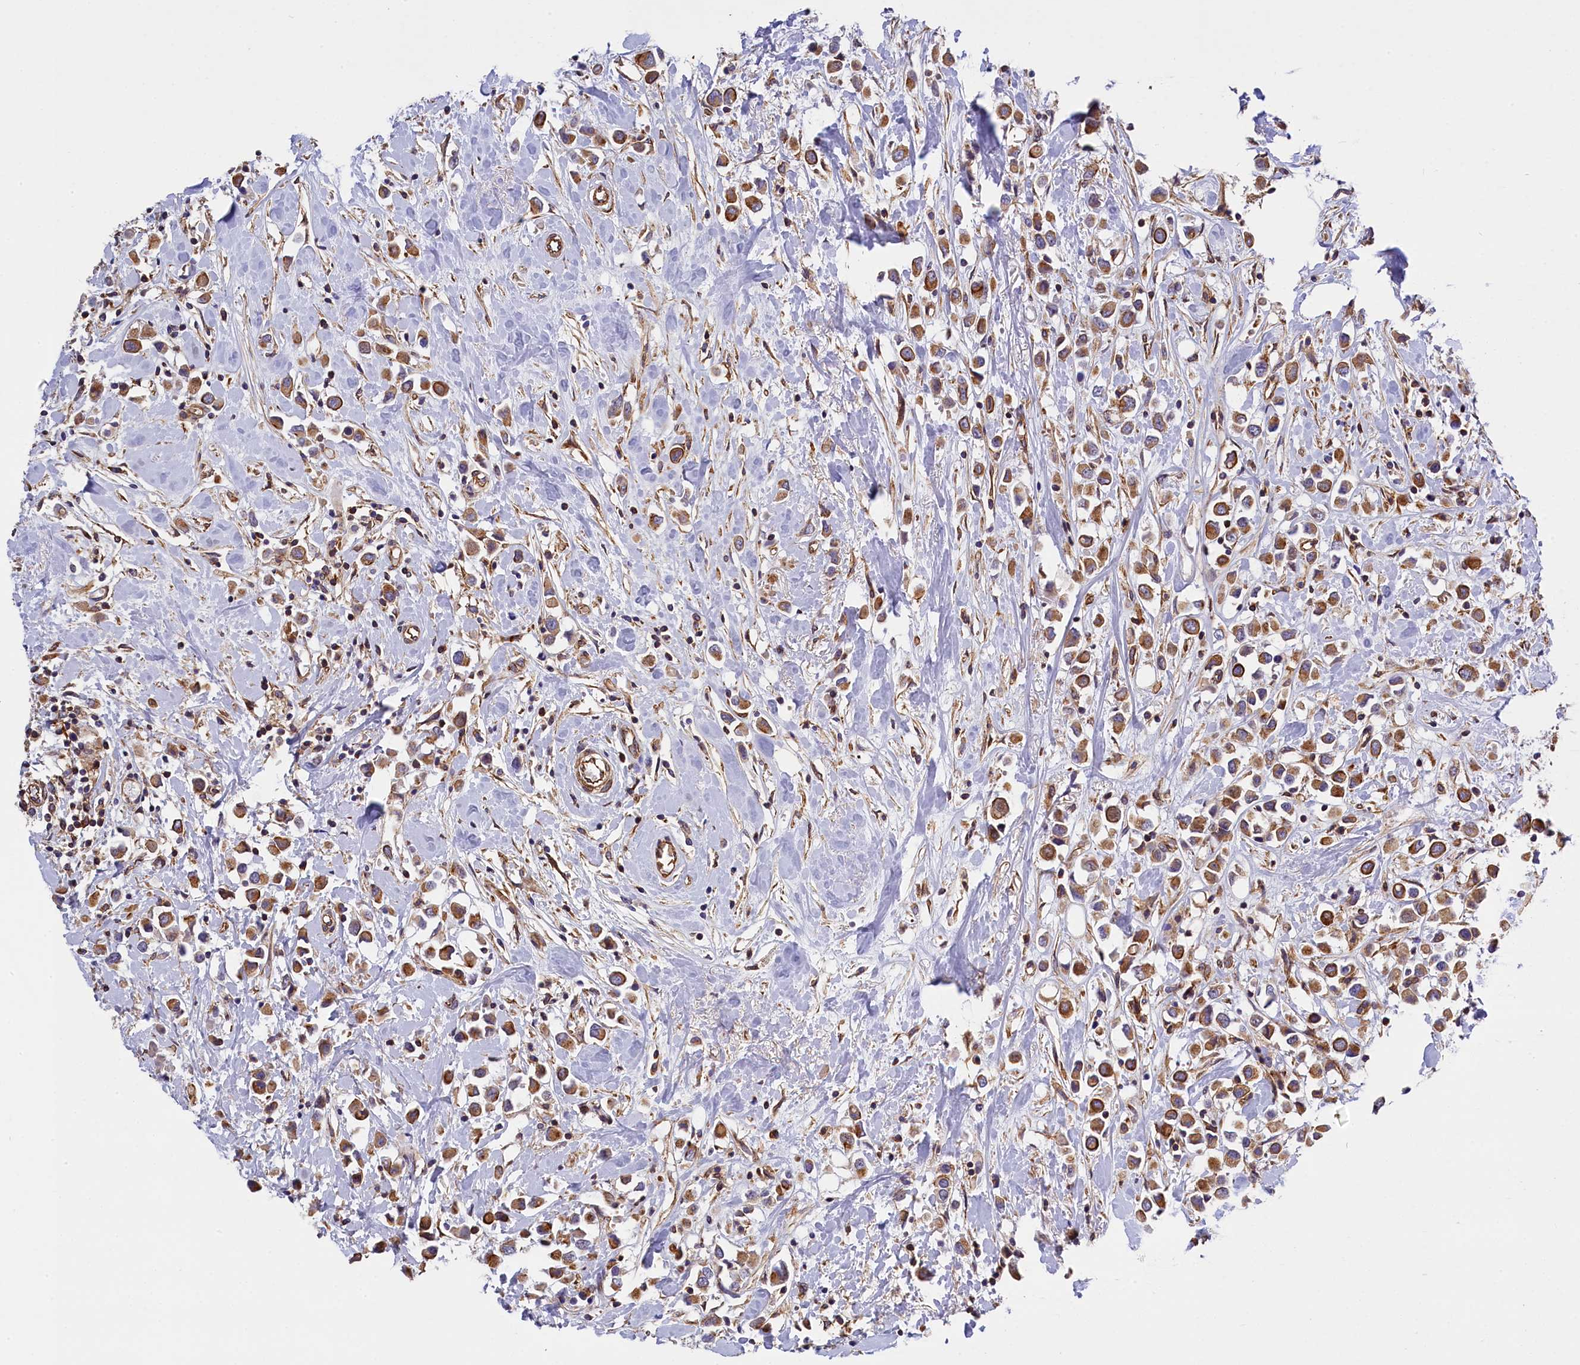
{"staining": {"intensity": "moderate", "quantity": ">75%", "location": "cytoplasmic/membranous"}, "tissue": "breast cancer", "cell_type": "Tumor cells", "image_type": "cancer", "snomed": [{"axis": "morphology", "description": "Duct carcinoma"}, {"axis": "topography", "description": "Breast"}], "caption": "Moderate cytoplasmic/membranous protein positivity is identified in approximately >75% of tumor cells in breast cancer (intraductal carcinoma). (DAB (3,3'-diaminobenzidine) IHC, brown staining for protein, blue staining for nuclei).", "gene": "MED20", "patient": {"sex": "female", "age": 61}}